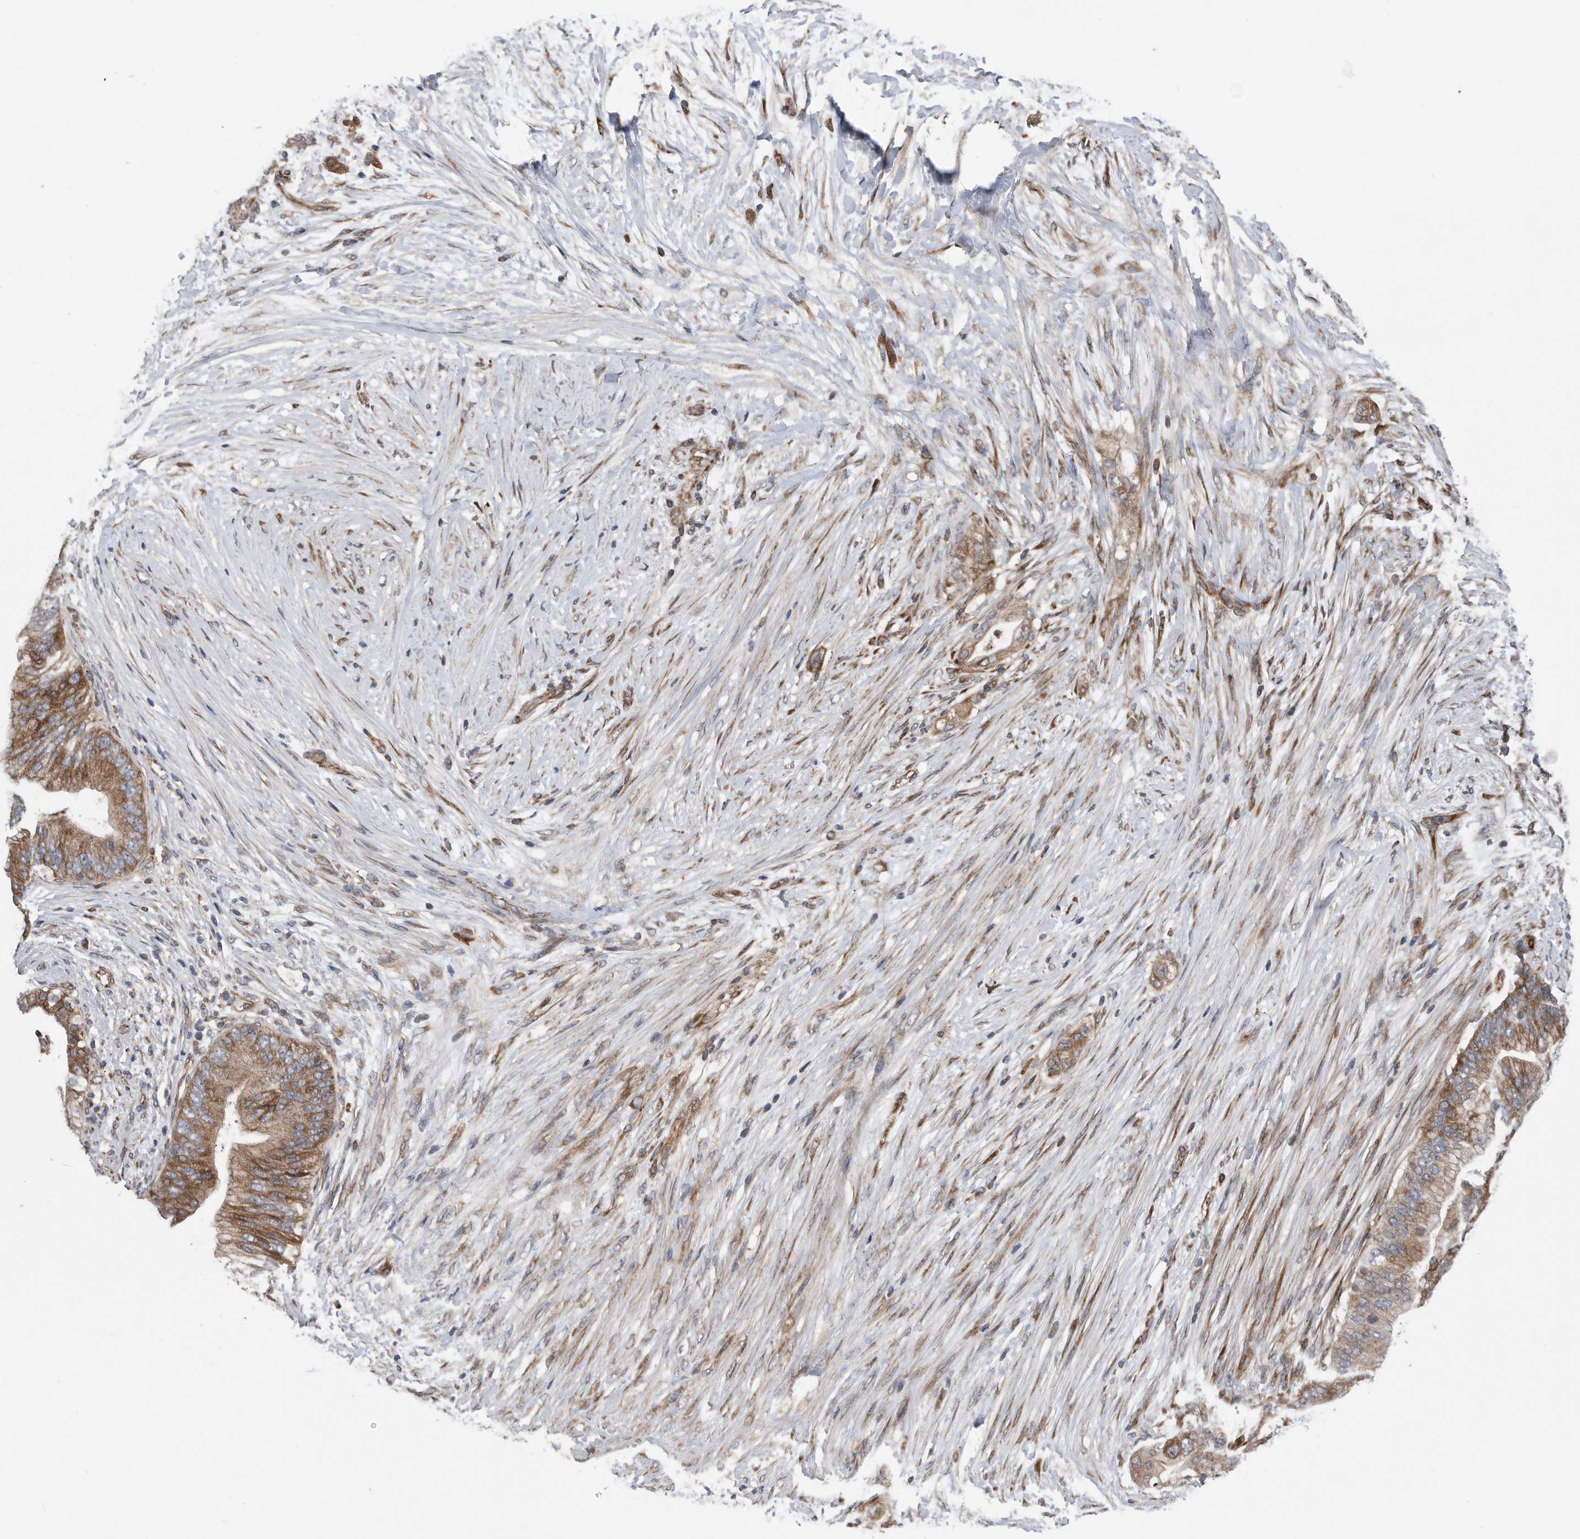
{"staining": {"intensity": "moderate", "quantity": ">75%", "location": "cytoplasmic/membranous"}, "tissue": "pancreatic cancer", "cell_type": "Tumor cells", "image_type": "cancer", "snomed": [{"axis": "morphology", "description": "Adenocarcinoma, NOS"}, {"axis": "topography", "description": "Pancreas"}], "caption": "The micrograph demonstrates immunohistochemical staining of pancreatic cancer. There is moderate cytoplasmic/membranous staining is identified in approximately >75% of tumor cells. The staining is performed using DAB brown chromogen to label protein expression. The nuclei are counter-stained blue using hematoxylin.", "gene": "SERINC2", "patient": {"sex": "male", "age": 53}}